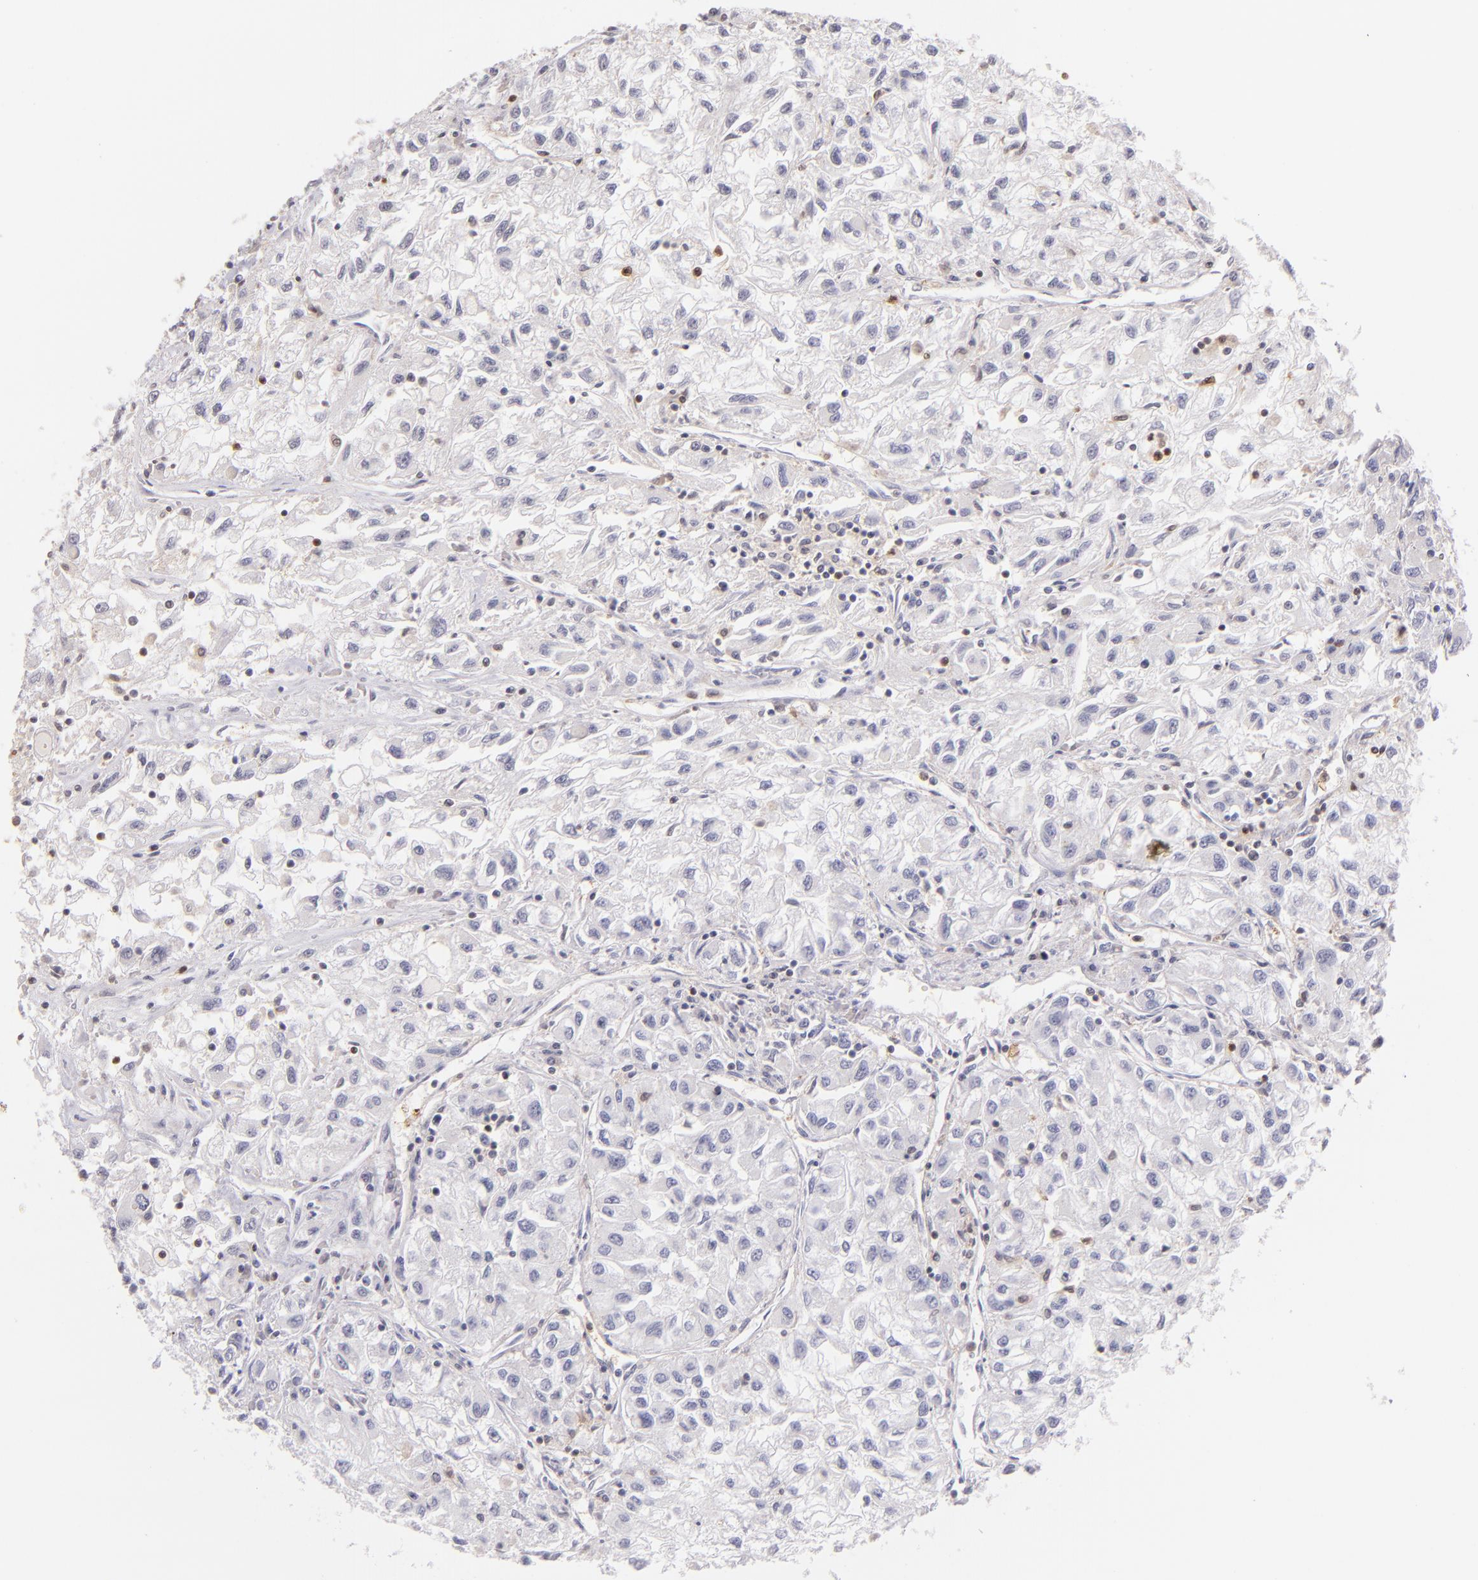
{"staining": {"intensity": "negative", "quantity": "none", "location": "none"}, "tissue": "renal cancer", "cell_type": "Tumor cells", "image_type": "cancer", "snomed": [{"axis": "morphology", "description": "Adenocarcinoma, NOS"}, {"axis": "topography", "description": "Kidney"}], "caption": "This is an IHC micrograph of human renal cancer (adenocarcinoma). There is no positivity in tumor cells.", "gene": "BTK", "patient": {"sex": "male", "age": 59}}